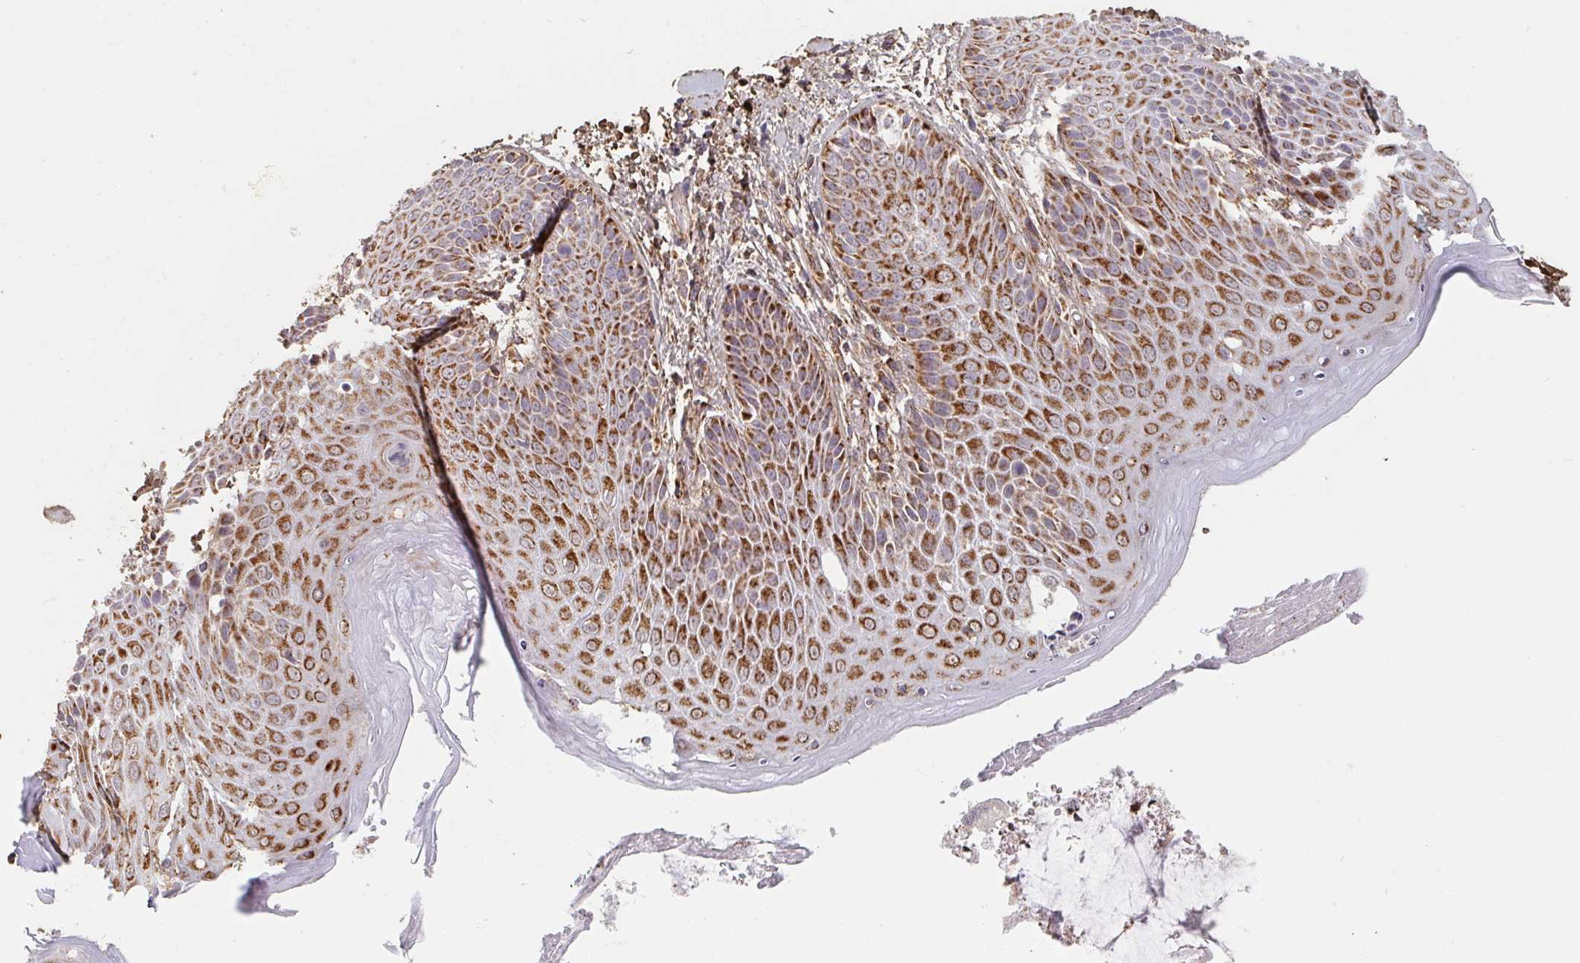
{"staining": {"intensity": "strong", "quantity": ">75%", "location": "cytoplasmic/membranous"}, "tissue": "skin", "cell_type": "Epidermal cells", "image_type": "normal", "snomed": [{"axis": "morphology", "description": "Normal tissue, NOS"}, {"axis": "topography", "description": "Anal"}, {"axis": "topography", "description": "Peripheral nerve tissue"}], "caption": "A high amount of strong cytoplasmic/membranous staining is appreciated in about >75% of epidermal cells in normal skin.", "gene": "MAVS", "patient": {"sex": "male", "age": 51}}